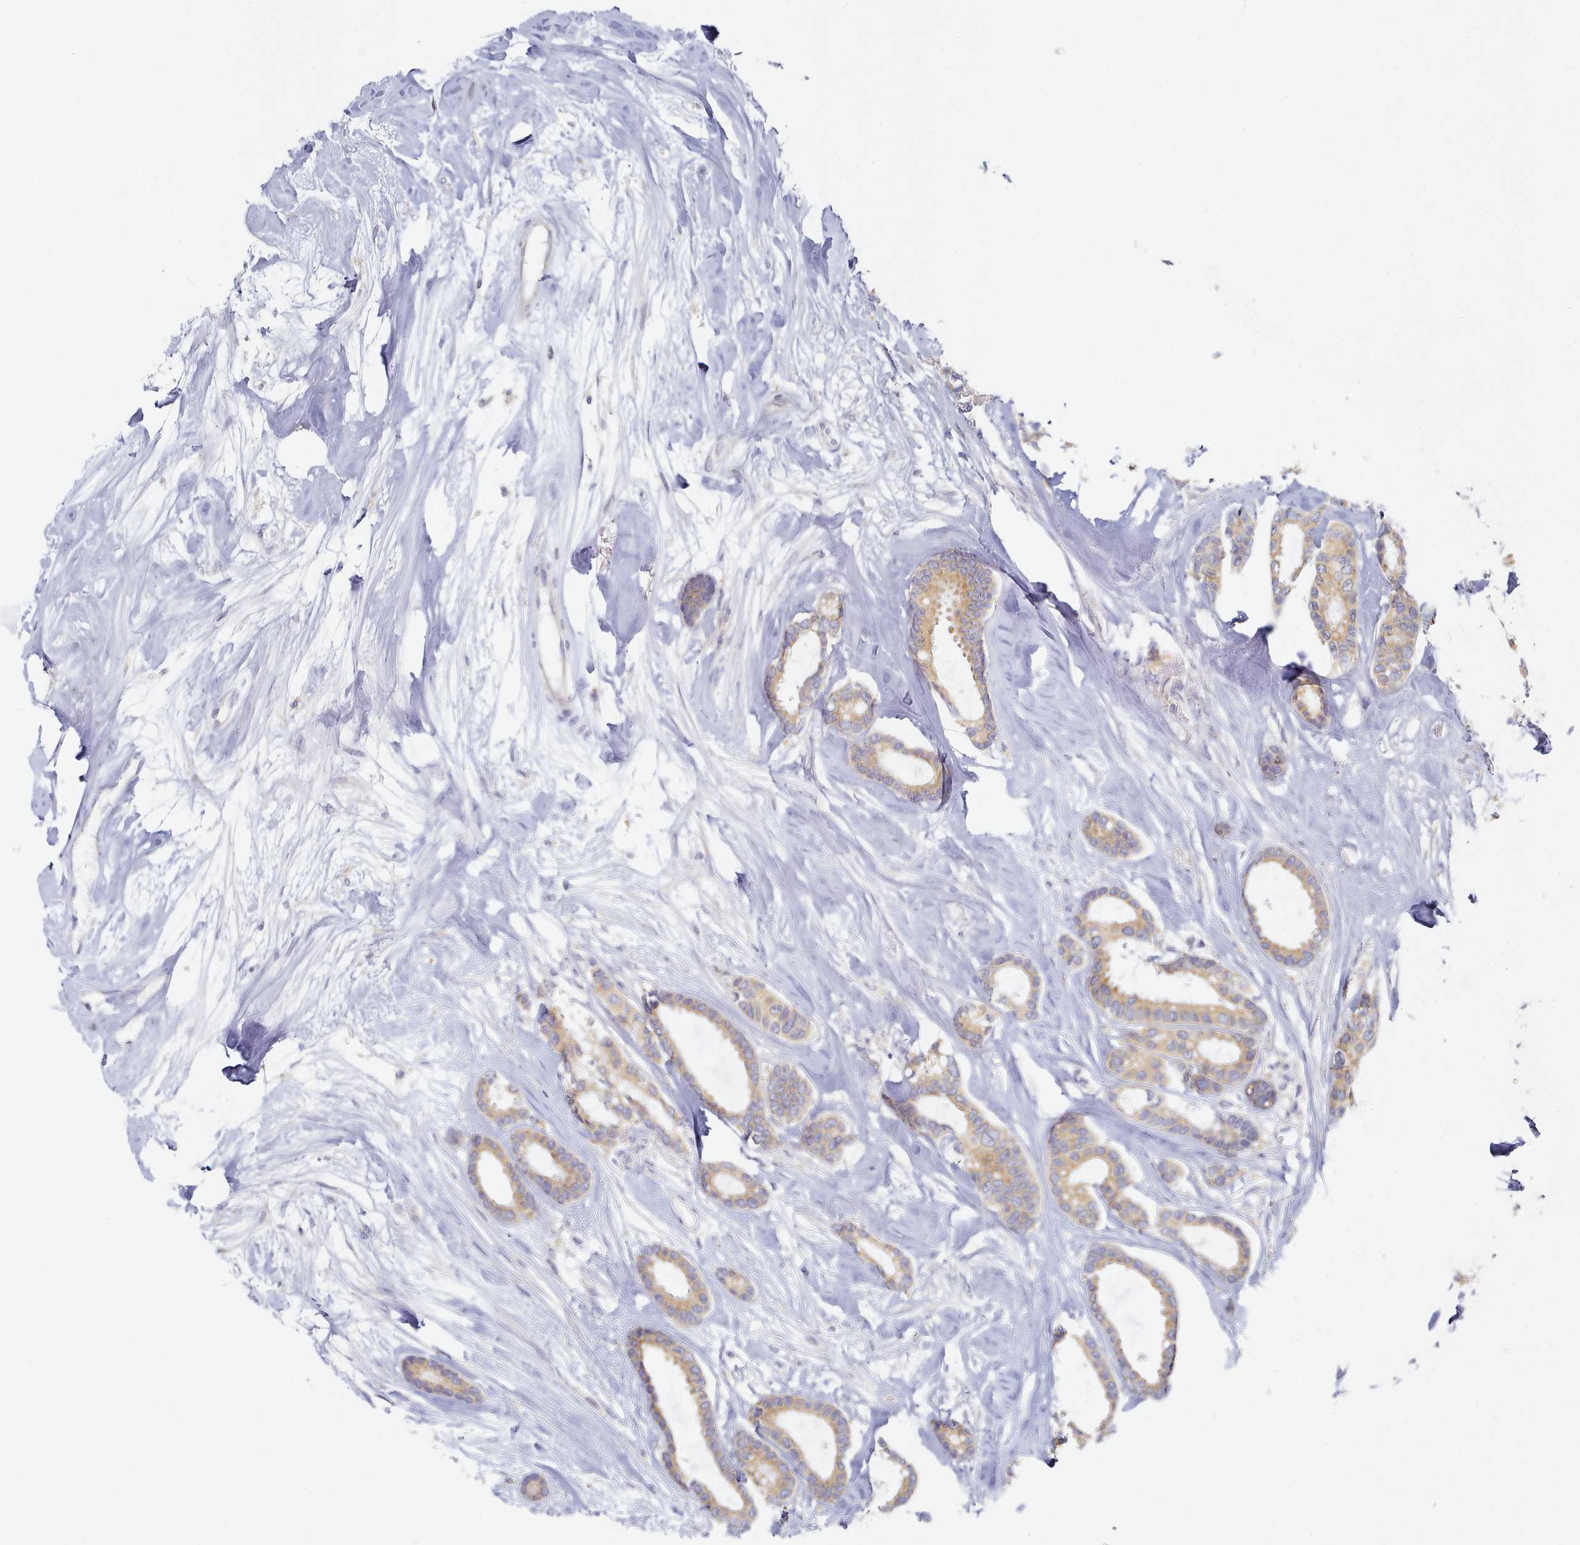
{"staining": {"intensity": "moderate", "quantity": ">75%", "location": "cytoplasmic/membranous"}, "tissue": "breast cancer", "cell_type": "Tumor cells", "image_type": "cancer", "snomed": [{"axis": "morphology", "description": "Duct carcinoma"}, {"axis": "topography", "description": "Breast"}], "caption": "DAB (3,3'-diaminobenzidine) immunohistochemical staining of human breast cancer (intraductal carcinoma) displays moderate cytoplasmic/membranous protein positivity in approximately >75% of tumor cells.", "gene": "TYW1B", "patient": {"sex": "female", "age": 87}}